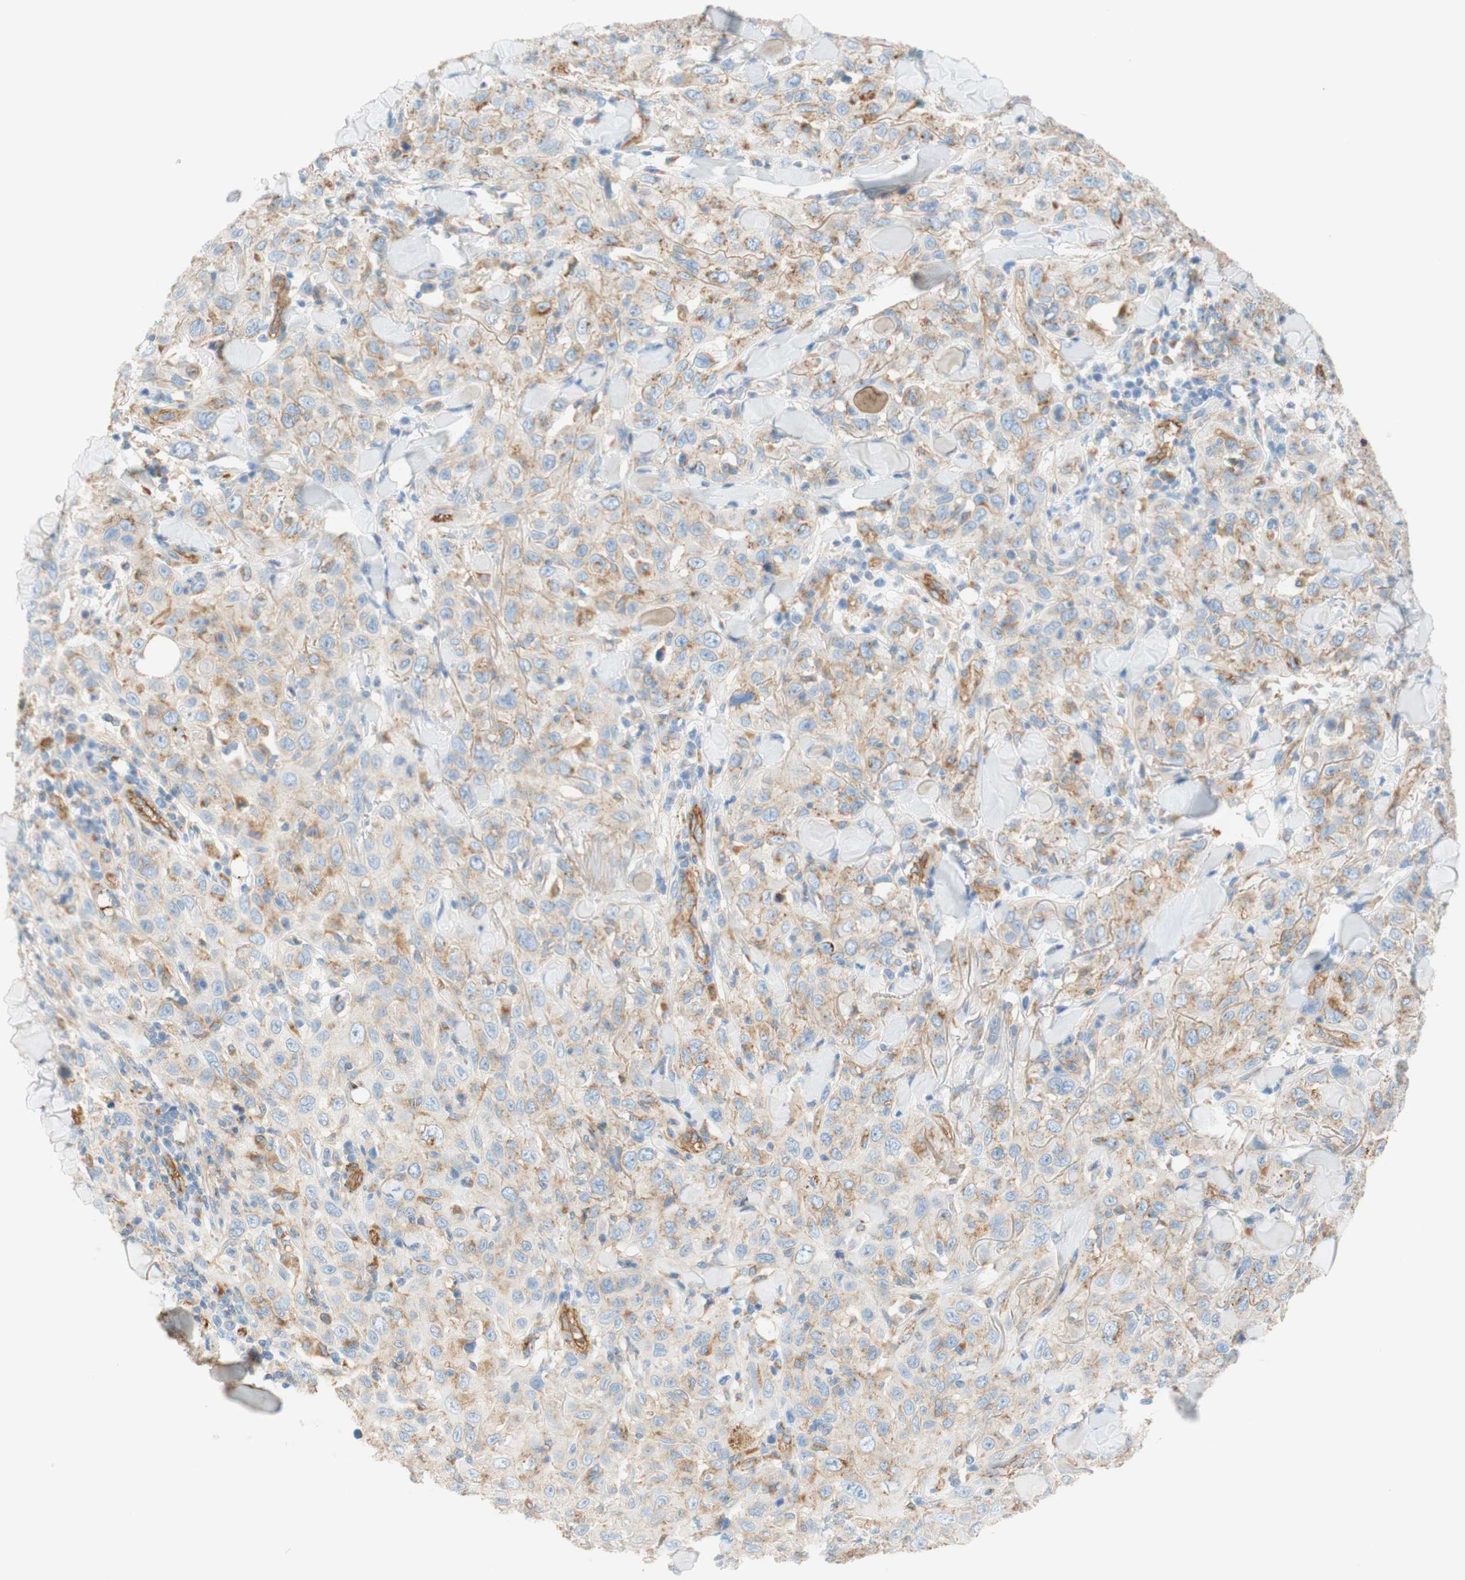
{"staining": {"intensity": "weak", "quantity": "<25%", "location": "cytoplasmic/membranous"}, "tissue": "skin cancer", "cell_type": "Tumor cells", "image_type": "cancer", "snomed": [{"axis": "morphology", "description": "Squamous cell carcinoma, NOS"}, {"axis": "topography", "description": "Skin"}], "caption": "Tumor cells are negative for brown protein staining in squamous cell carcinoma (skin).", "gene": "STOM", "patient": {"sex": "female", "age": 88}}